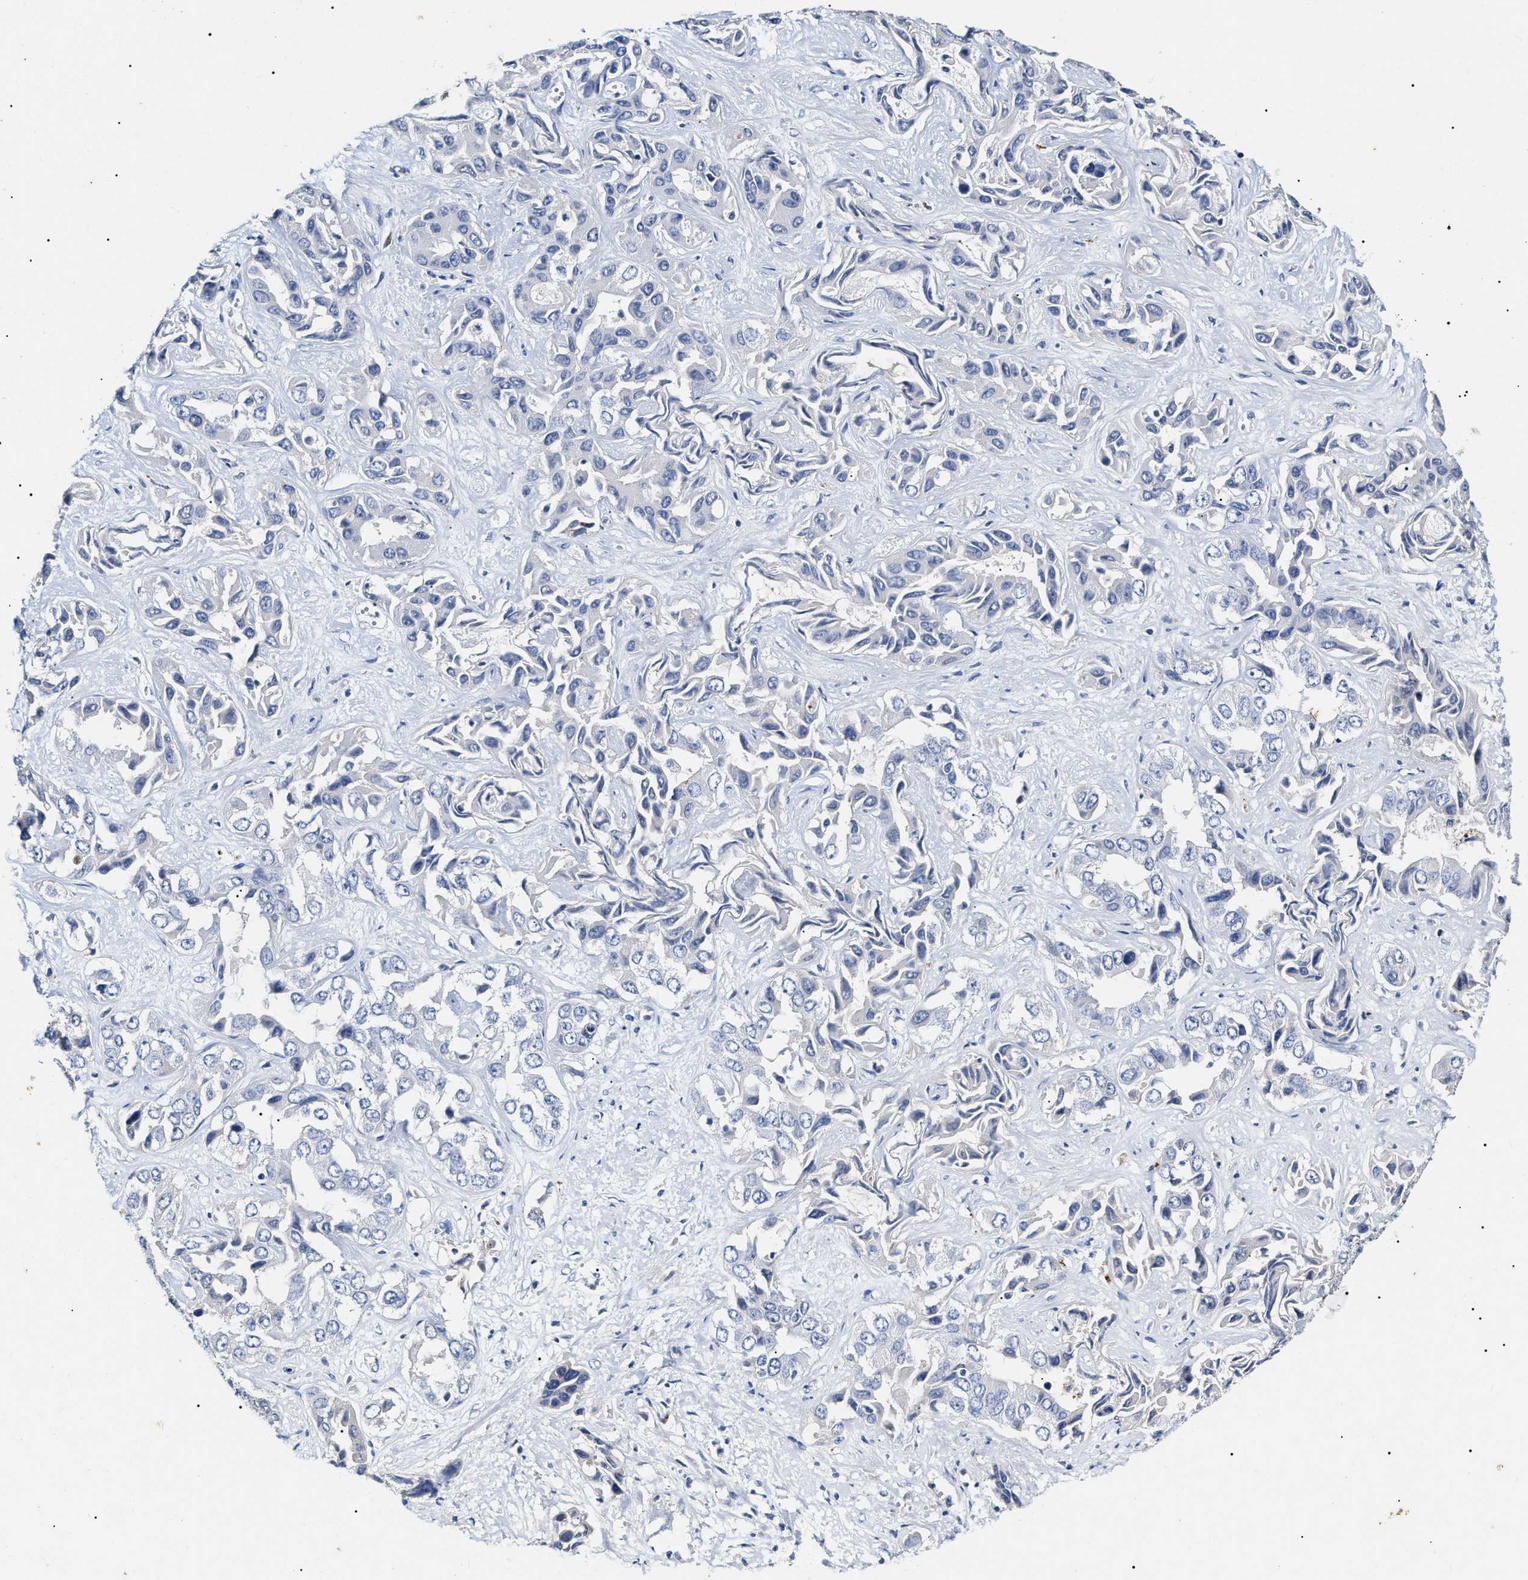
{"staining": {"intensity": "negative", "quantity": "none", "location": "none"}, "tissue": "liver cancer", "cell_type": "Tumor cells", "image_type": "cancer", "snomed": [{"axis": "morphology", "description": "Cholangiocarcinoma"}, {"axis": "topography", "description": "Liver"}], "caption": "The image exhibits no significant expression in tumor cells of cholangiocarcinoma (liver).", "gene": "LRRC8E", "patient": {"sex": "female", "age": 52}}